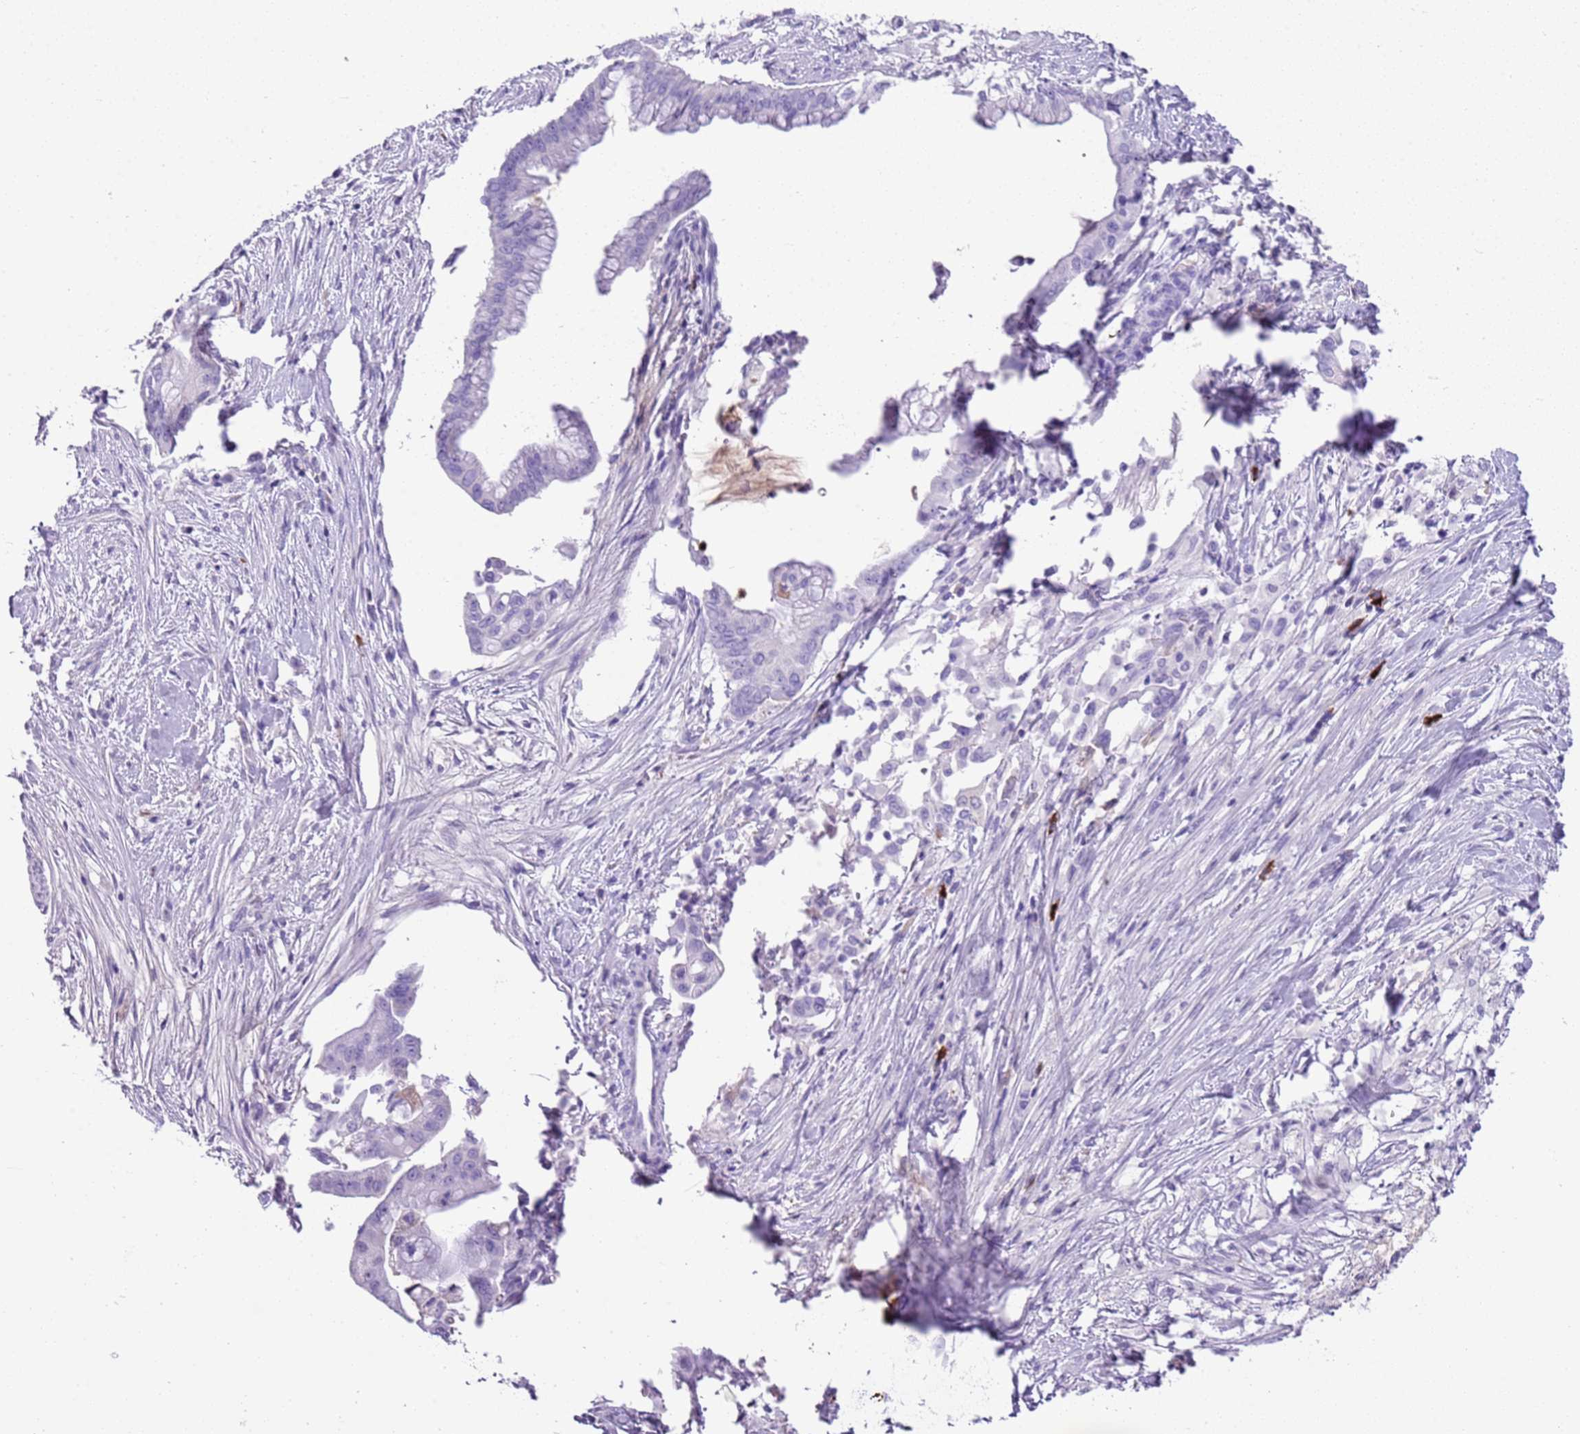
{"staining": {"intensity": "negative", "quantity": "none", "location": "none"}, "tissue": "pancreatic cancer", "cell_type": "Tumor cells", "image_type": "cancer", "snomed": [{"axis": "morphology", "description": "Adenocarcinoma, NOS"}, {"axis": "topography", "description": "Pancreas"}], "caption": "Tumor cells show no significant expression in pancreatic cancer.", "gene": "IGKV3D-11", "patient": {"sex": "male", "age": 46}}